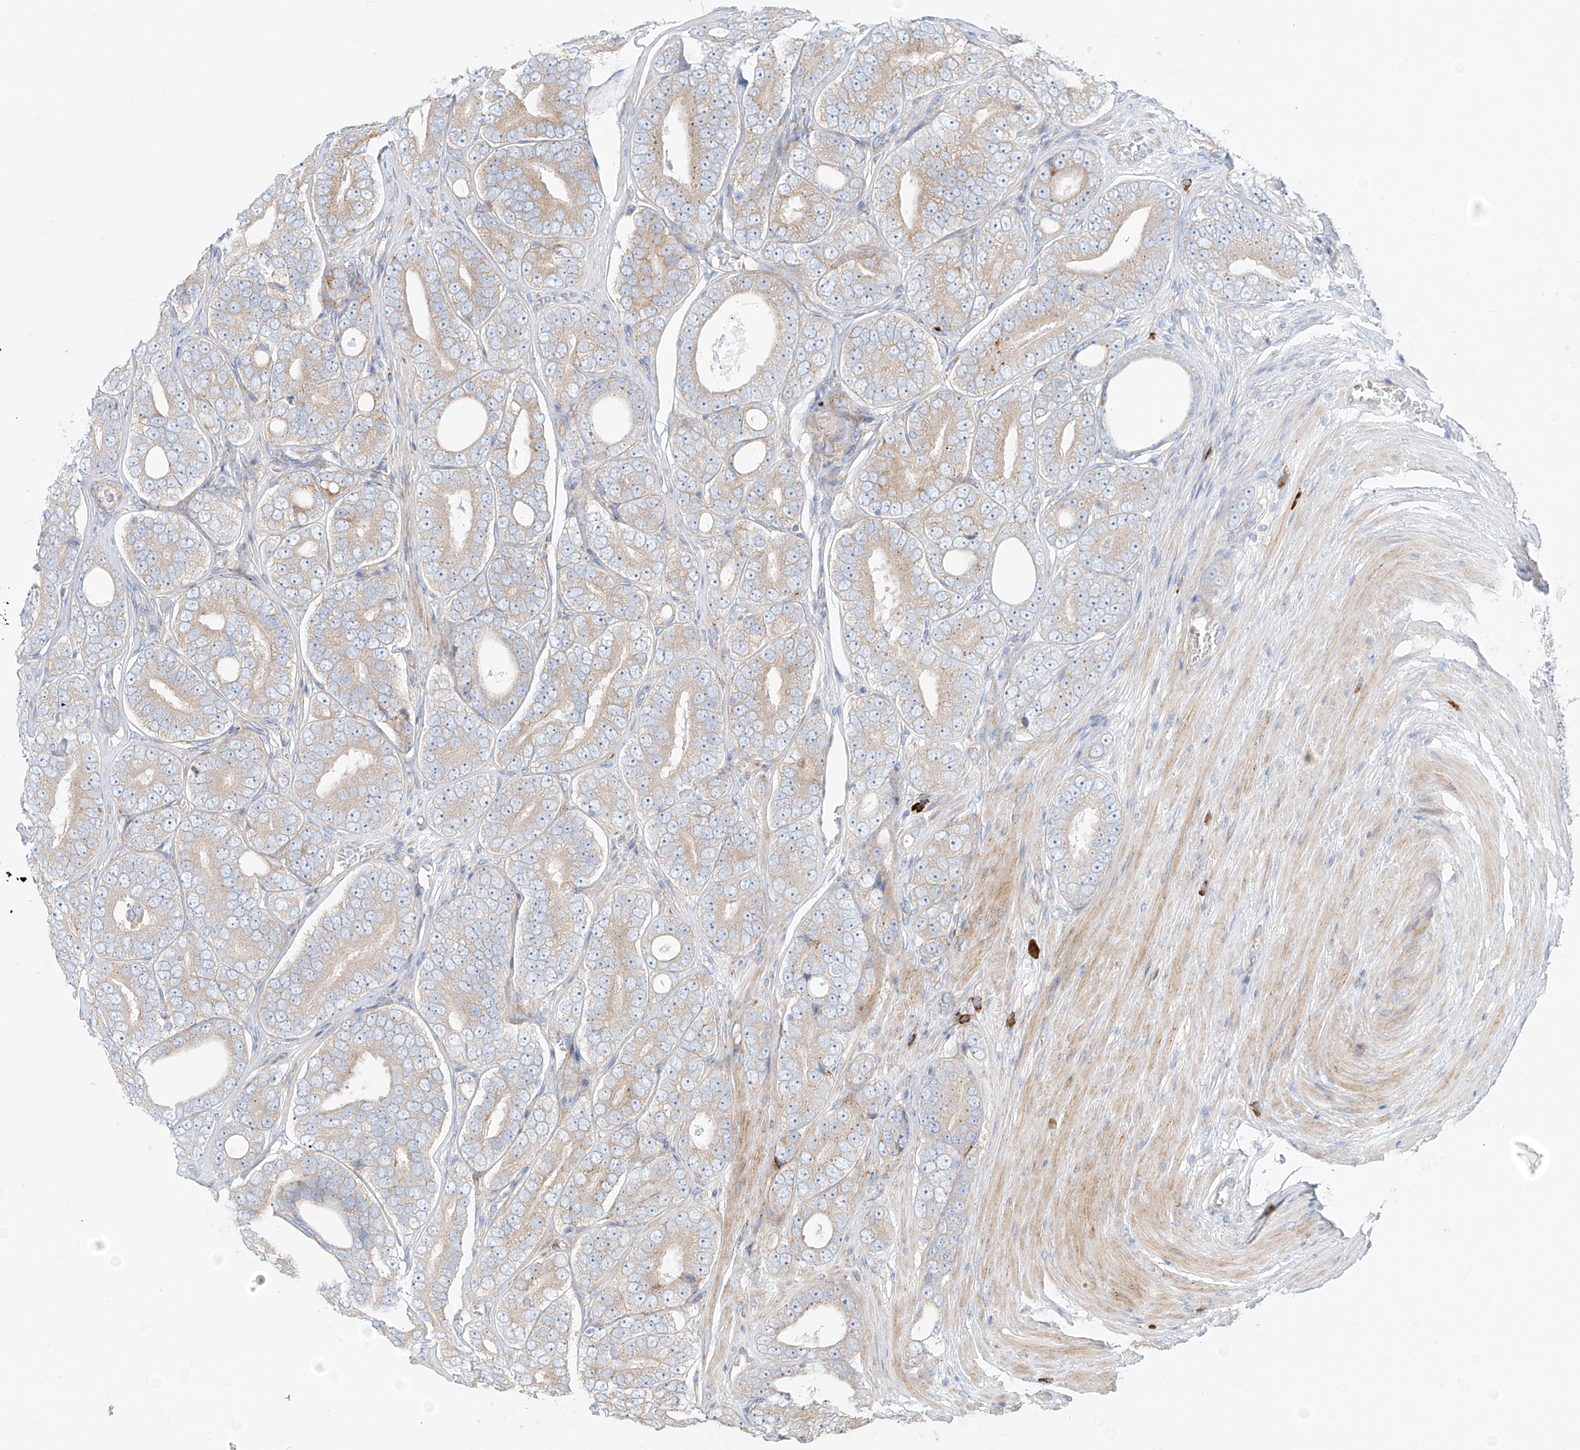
{"staining": {"intensity": "weak", "quantity": "<25%", "location": "cytoplasmic/membranous"}, "tissue": "prostate cancer", "cell_type": "Tumor cells", "image_type": "cancer", "snomed": [{"axis": "morphology", "description": "Adenocarcinoma, High grade"}, {"axis": "topography", "description": "Prostate"}], "caption": "Tumor cells are negative for protein expression in human high-grade adenocarcinoma (prostate).", "gene": "EIPR1", "patient": {"sex": "male", "age": 56}}